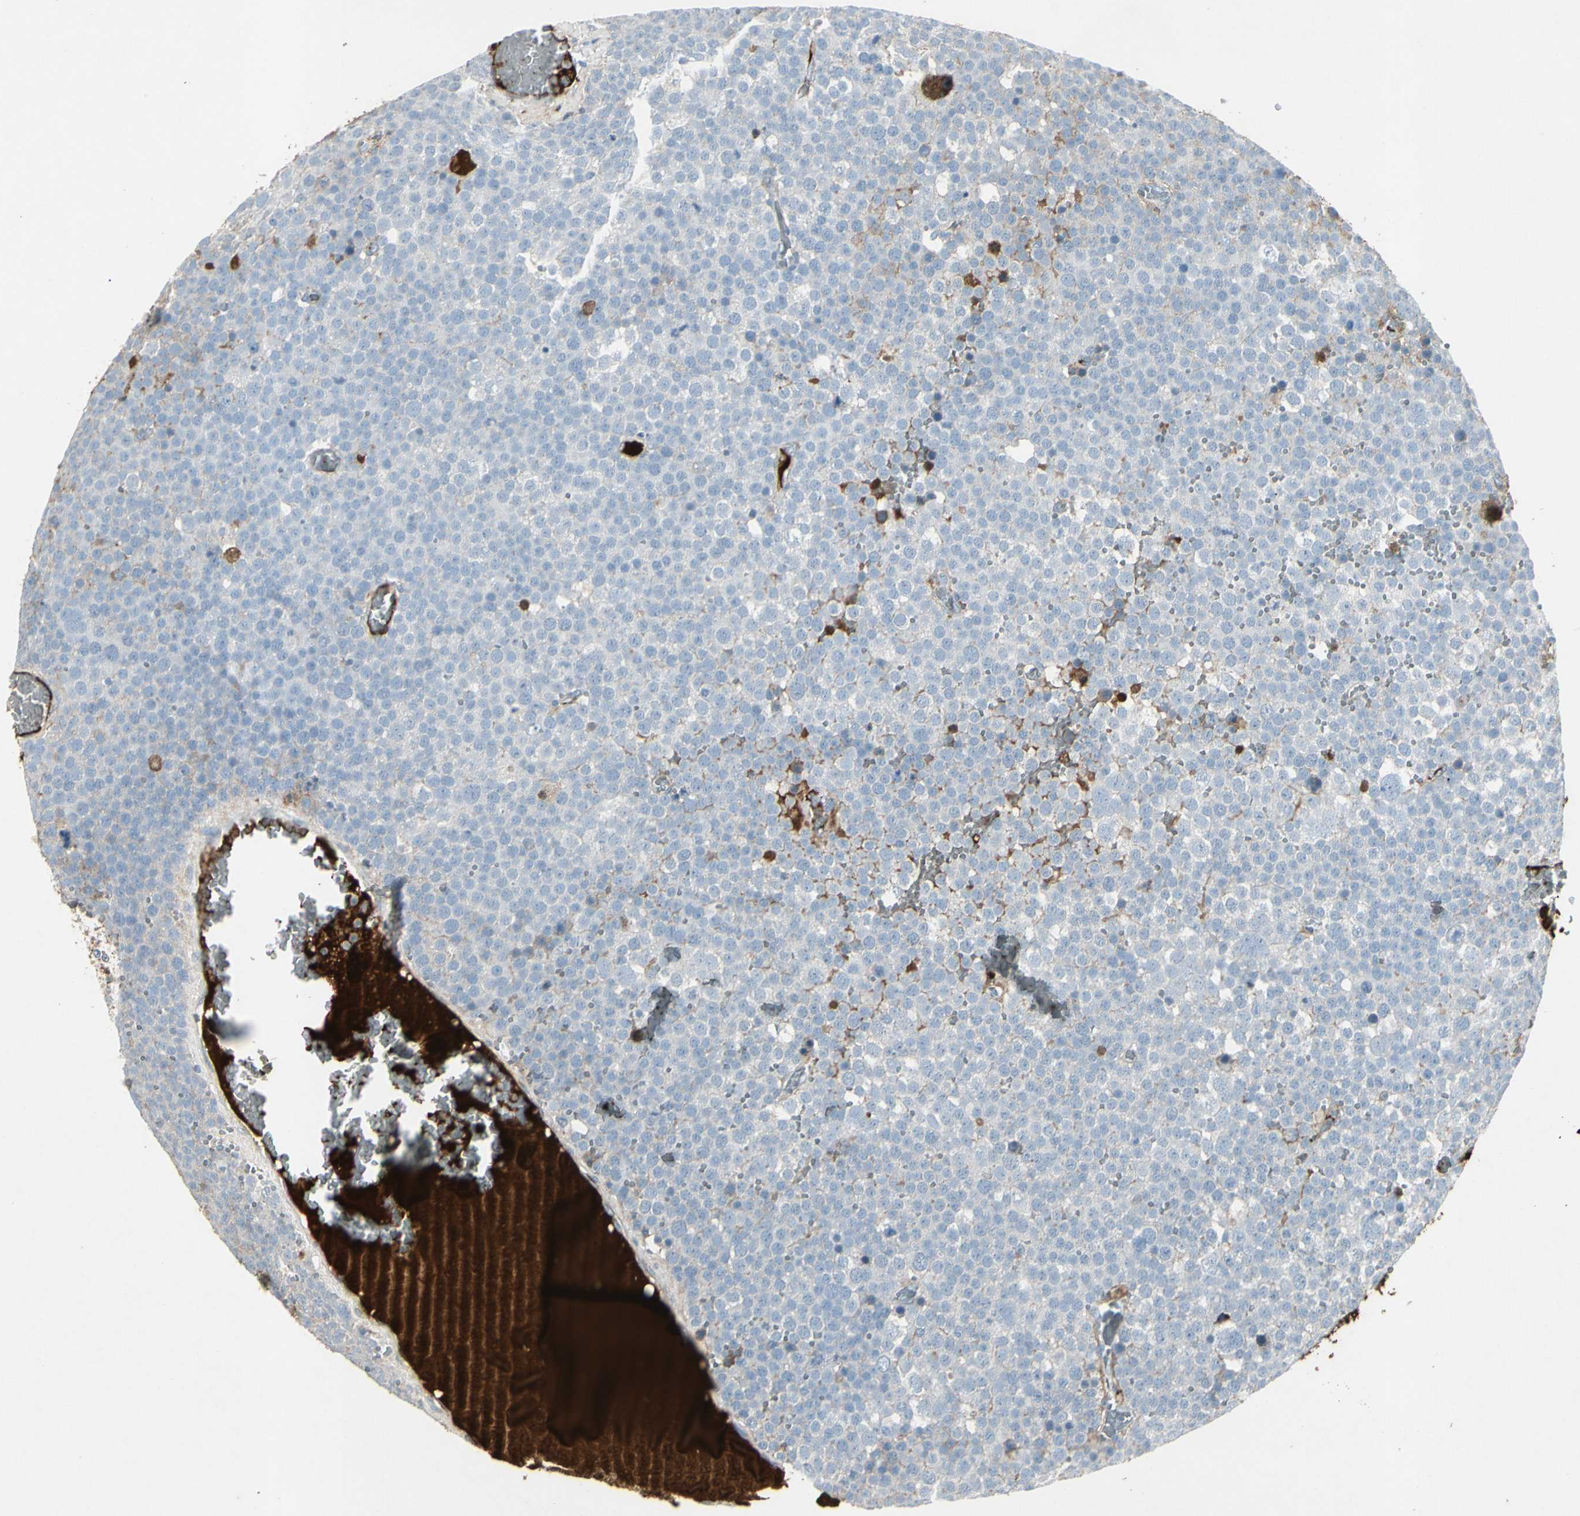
{"staining": {"intensity": "negative", "quantity": "none", "location": "none"}, "tissue": "testis cancer", "cell_type": "Tumor cells", "image_type": "cancer", "snomed": [{"axis": "morphology", "description": "Seminoma, NOS"}, {"axis": "topography", "description": "Testis"}], "caption": "Human seminoma (testis) stained for a protein using immunohistochemistry (IHC) reveals no expression in tumor cells.", "gene": "IGHM", "patient": {"sex": "male", "age": 71}}